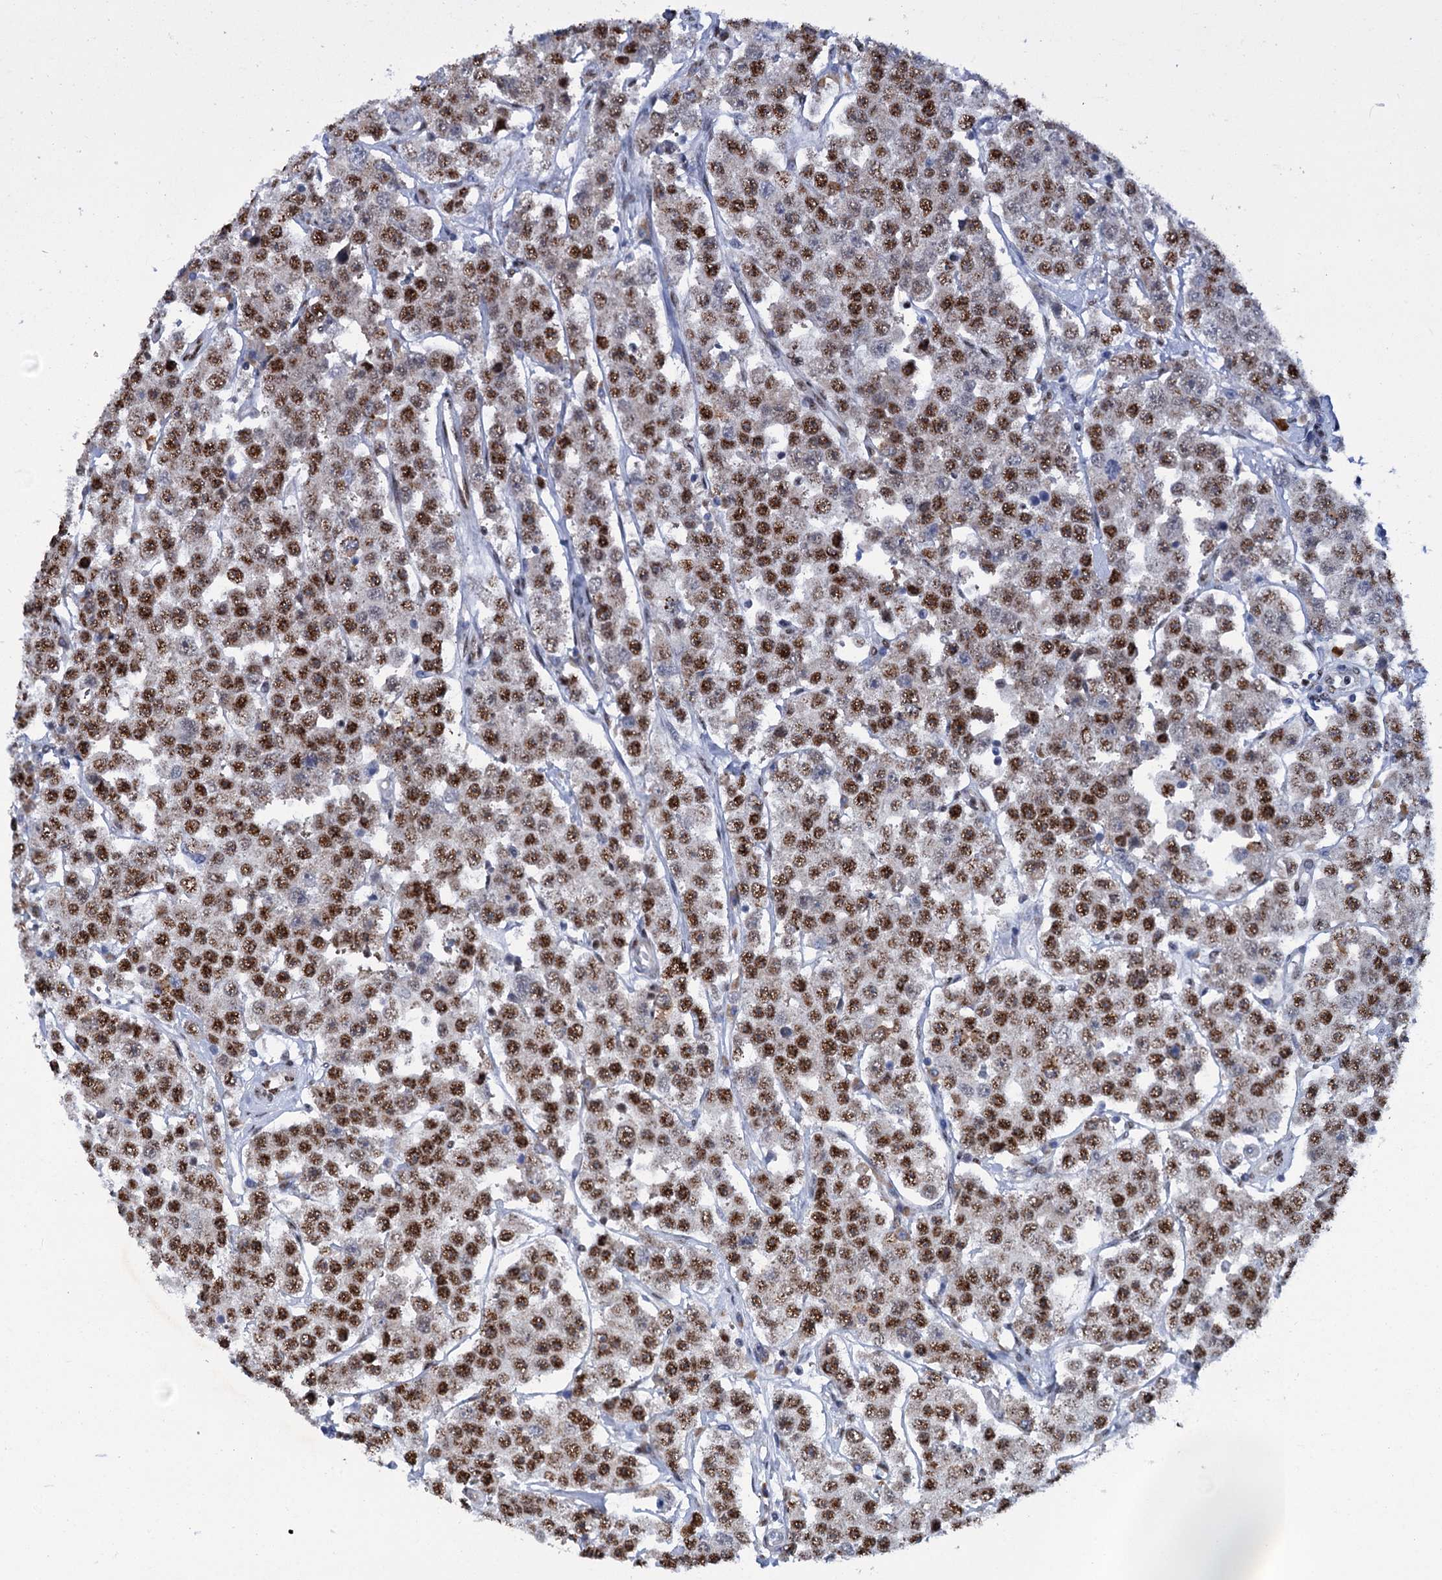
{"staining": {"intensity": "strong", "quantity": ">75%", "location": "nuclear"}, "tissue": "testis cancer", "cell_type": "Tumor cells", "image_type": "cancer", "snomed": [{"axis": "morphology", "description": "Seminoma, NOS"}, {"axis": "topography", "description": "Testis"}], "caption": "Testis seminoma stained for a protein (brown) exhibits strong nuclear positive expression in about >75% of tumor cells.", "gene": "SREK1", "patient": {"sex": "male", "age": 28}}